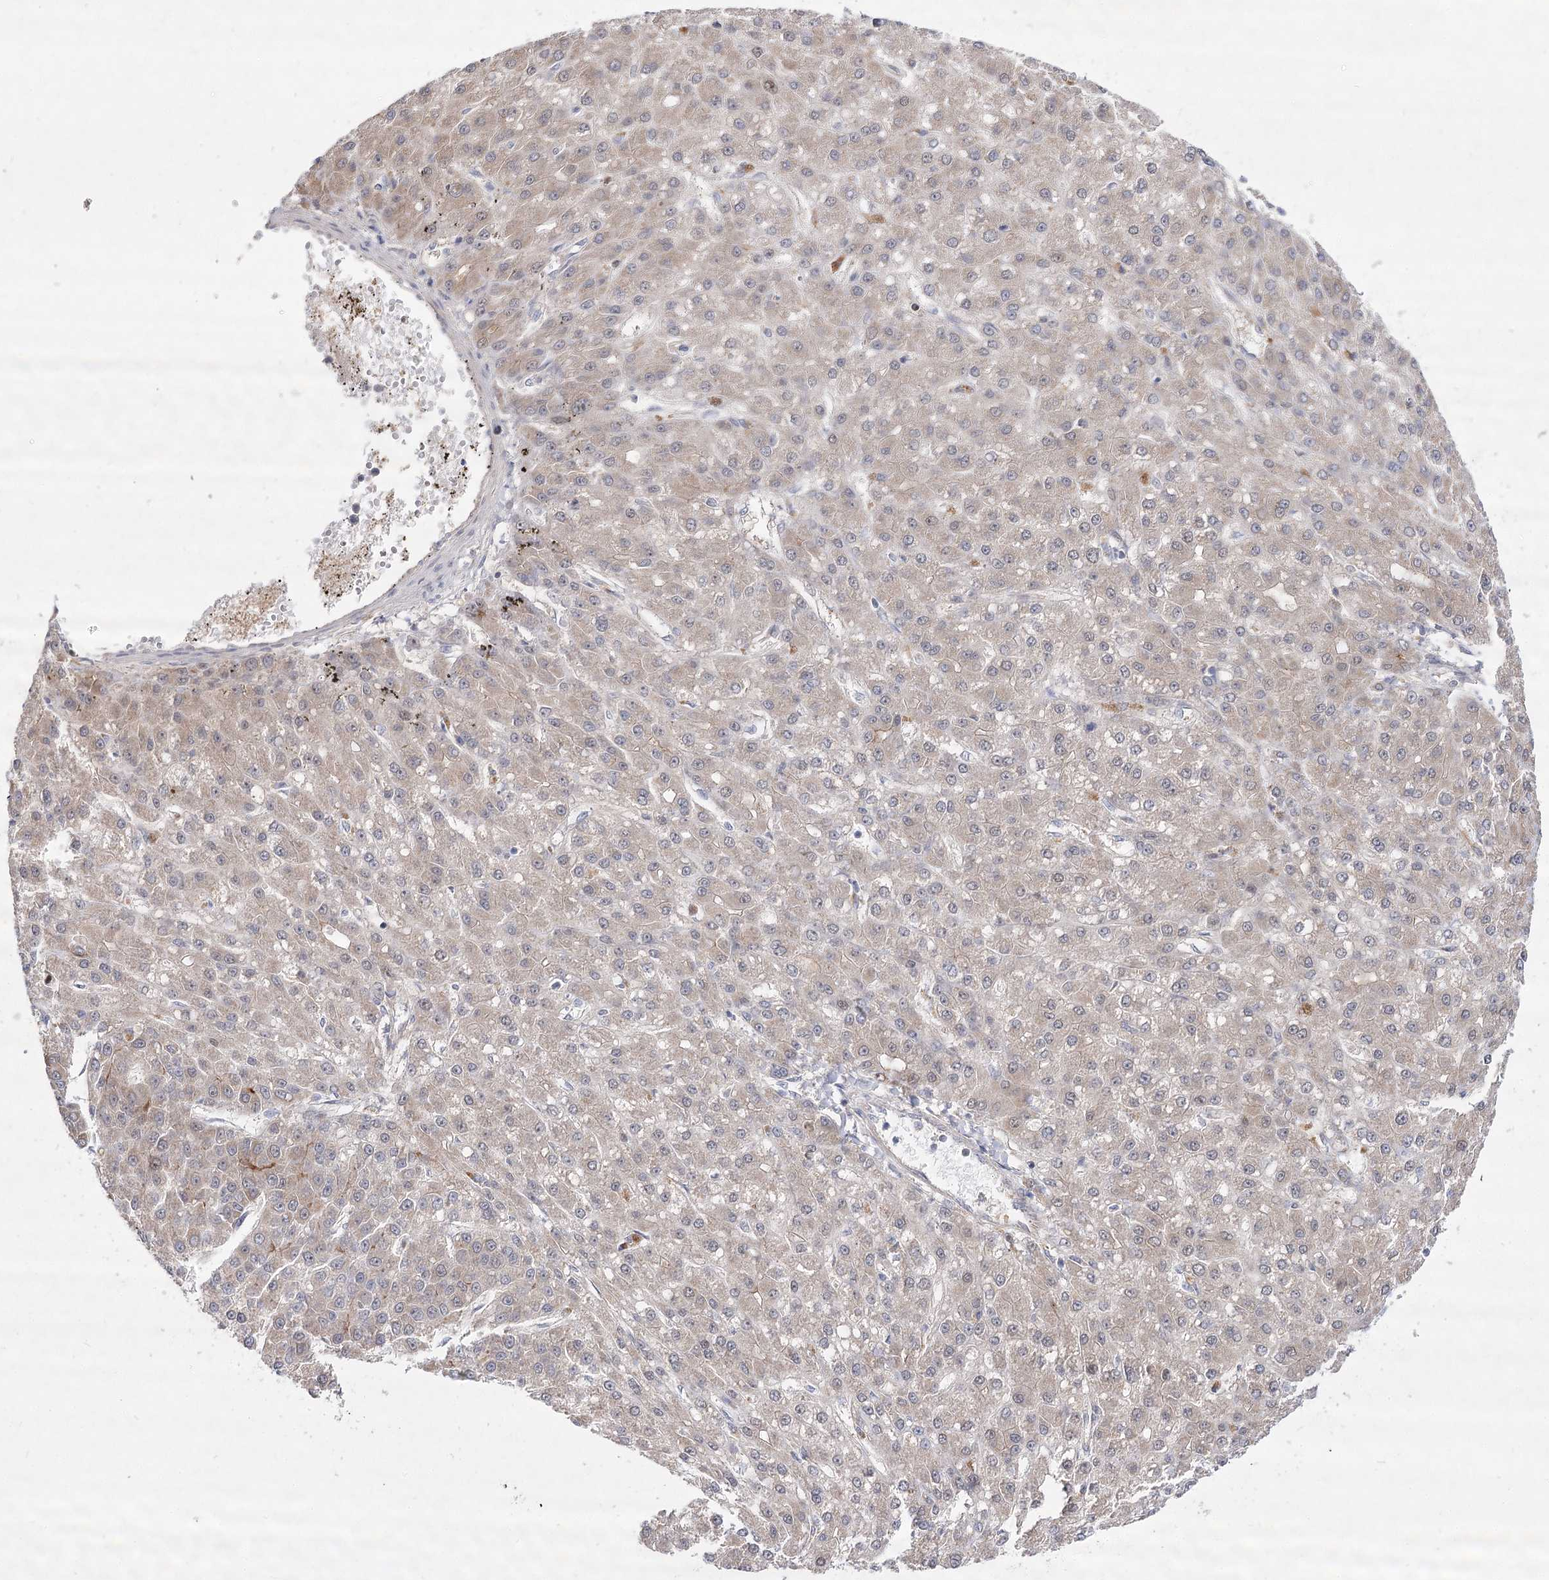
{"staining": {"intensity": "weak", "quantity": "<25%", "location": "cytoplasmic/membranous"}, "tissue": "liver cancer", "cell_type": "Tumor cells", "image_type": "cancer", "snomed": [{"axis": "morphology", "description": "Carcinoma, Hepatocellular, NOS"}, {"axis": "topography", "description": "Liver"}], "caption": "Tumor cells show no significant expression in hepatocellular carcinoma (liver).", "gene": "ARHGAP32", "patient": {"sex": "male", "age": 67}}